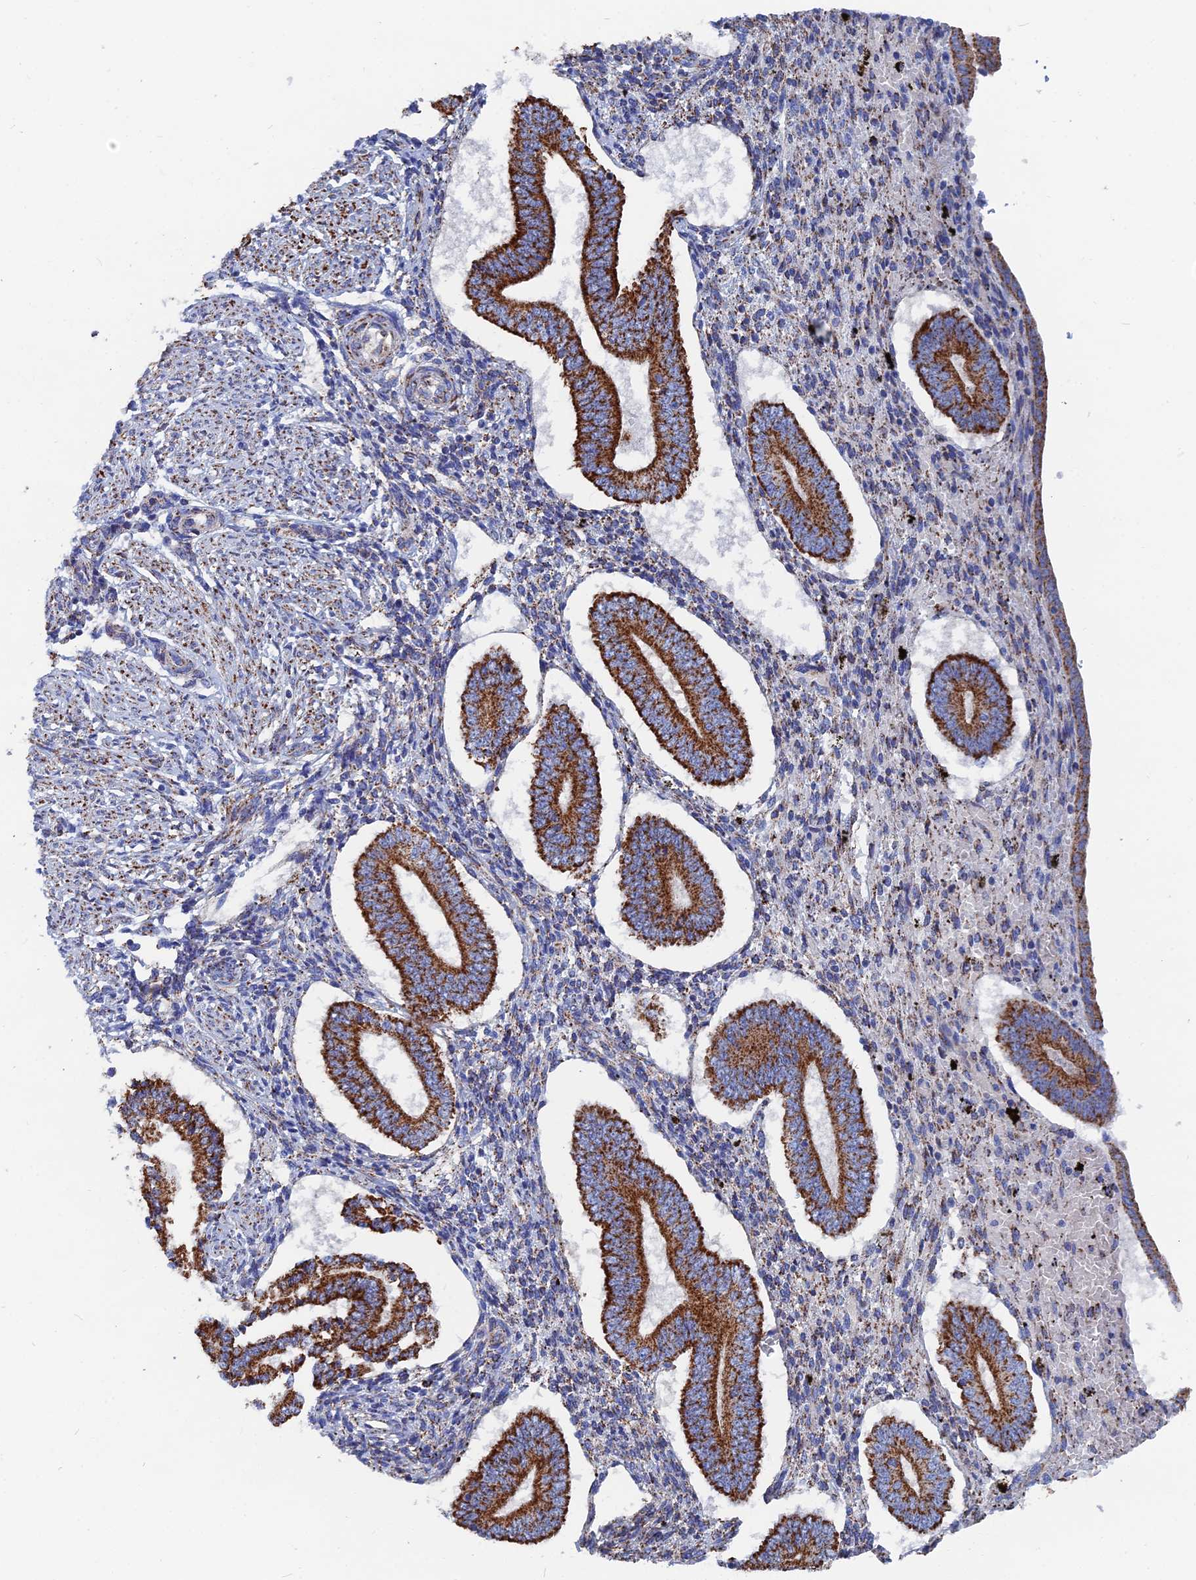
{"staining": {"intensity": "moderate", "quantity": "25%-75%", "location": "cytoplasmic/membranous"}, "tissue": "endometrium", "cell_type": "Cells in endometrial stroma", "image_type": "normal", "snomed": [{"axis": "morphology", "description": "Normal tissue, NOS"}, {"axis": "topography", "description": "Endometrium"}], "caption": "Immunohistochemical staining of normal human endometrium displays medium levels of moderate cytoplasmic/membranous staining in about 25%-75% of cells in endometrial stroma.", "gene": "IFT80", "patient": {"sex": "female", "age": 42}}